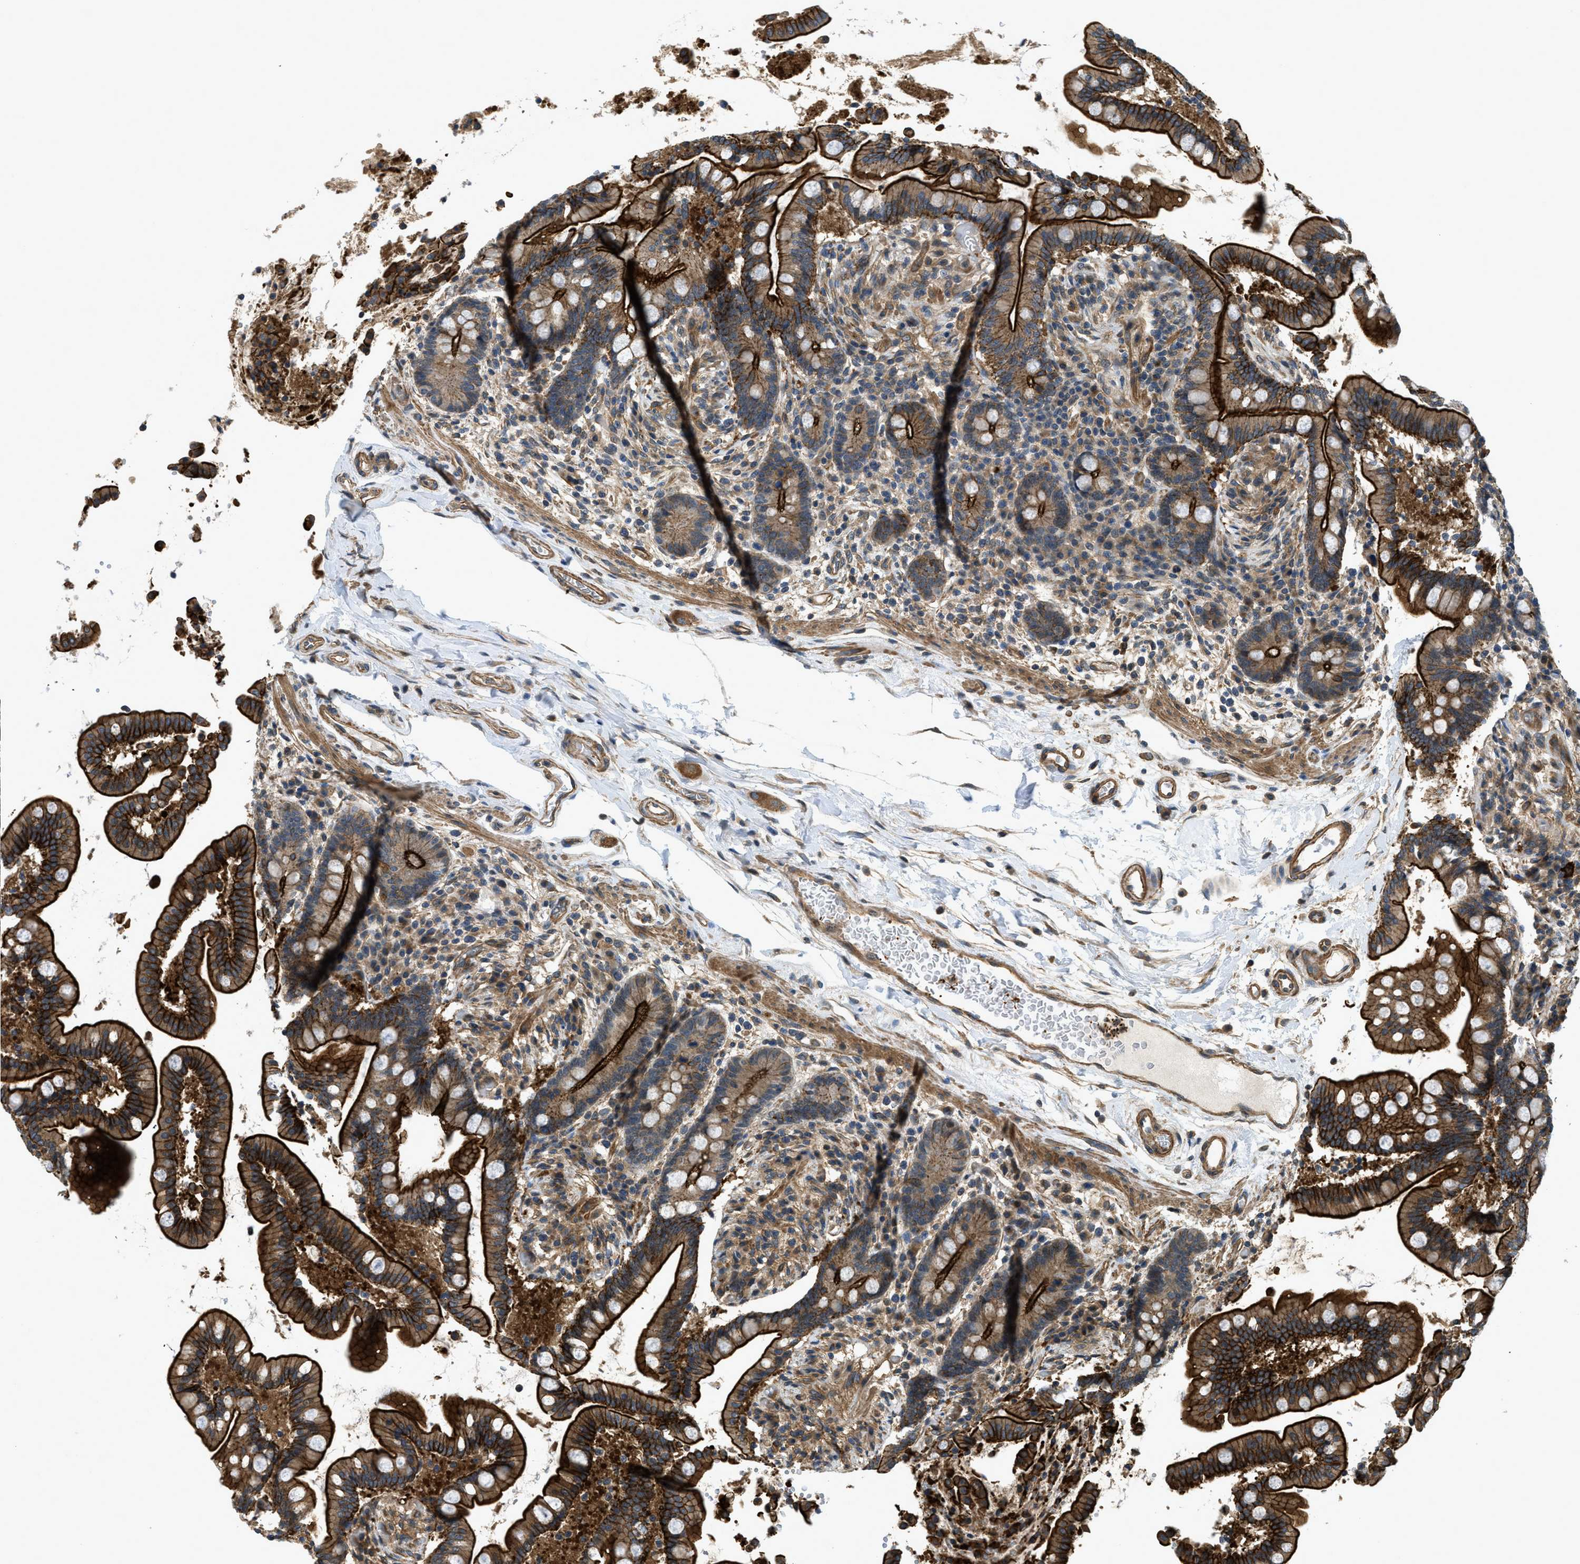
{"staining": {"intensity": "moderate", "quantity": ">75%", "location": "cytoplasmic/membranous"}, "tissue": "colon", "cell_type": "Endothelial cells", "image_type": "normal", "snomed": [{"axis": "morphology", "description": "Normal tissue, NOS"}, {"axis": "topography", "description": "Colon"}], "caption": "Immunohistochemistry histopathology image of normal colon: human colon stained using immunohistochemistry (IHC) shows medium levels of moderate protein expression localized specifically in the cytoplasmic/membranous of endothelial cells, appearing as a cytoplasmic/membranous brown color.", "gene": "CGN", "patient": {"sex": "male", "age": 73}}